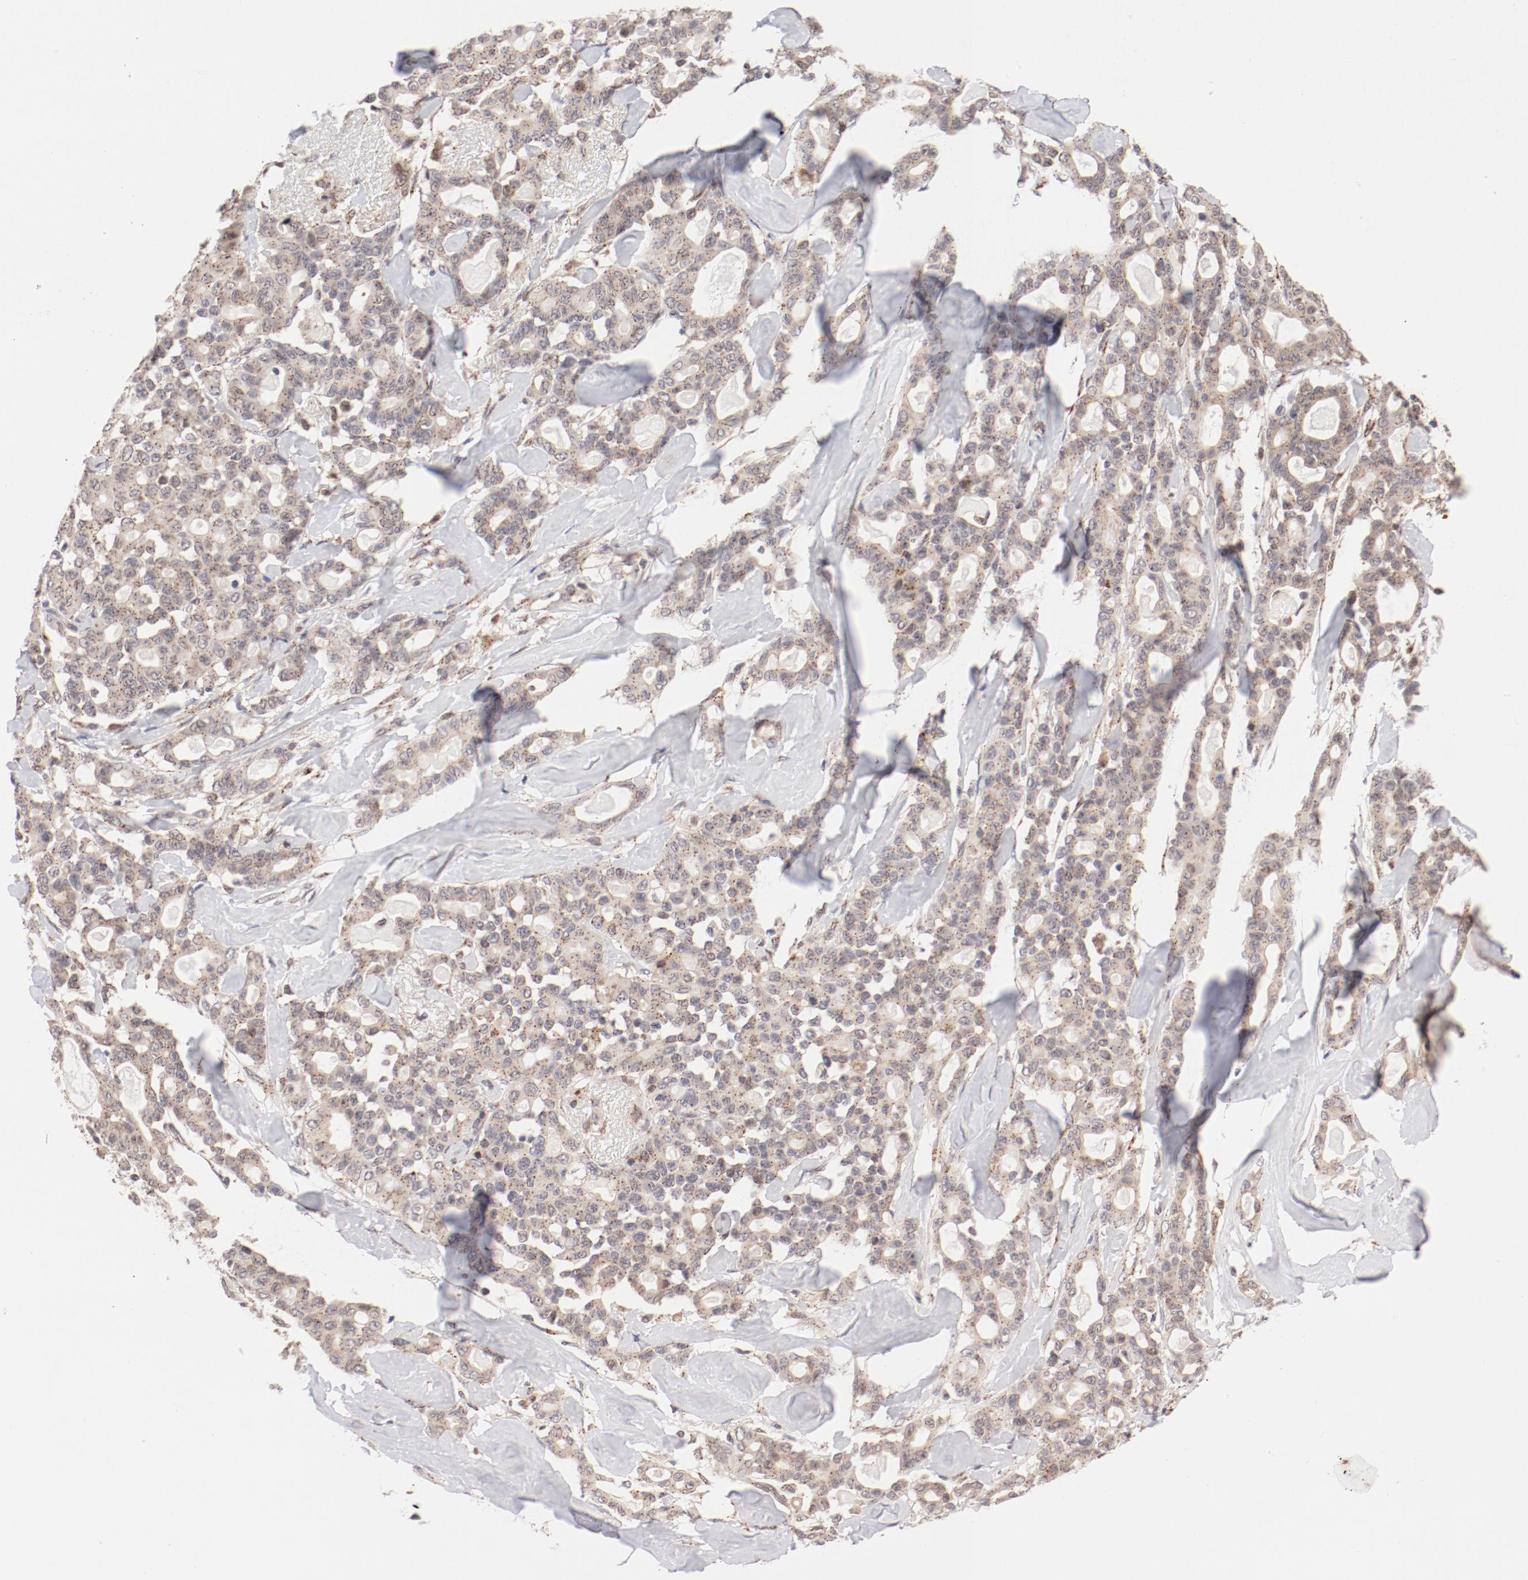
{"staining": {"intensity": "weak", "quantity": ">75%", "location": "cytoplasmic/membranous"}, "tissue": "pancreatic cancer", "cell_type": "Tumor cells", "image_type": "cancer", "snomed": [{"axis": "morphology", "description": "Adenocarcinoma, NOS"}, {"axis": "topography", "description": "Pancreas"}], "caption": "This is a histology image of IHC staining of pancreatic adenocarcinoma, which shows weak expression in the cytoplasmic/membranous of tumor cells.", "gene": "RPL12", "patient": {"sex": "male", "age": 63}}